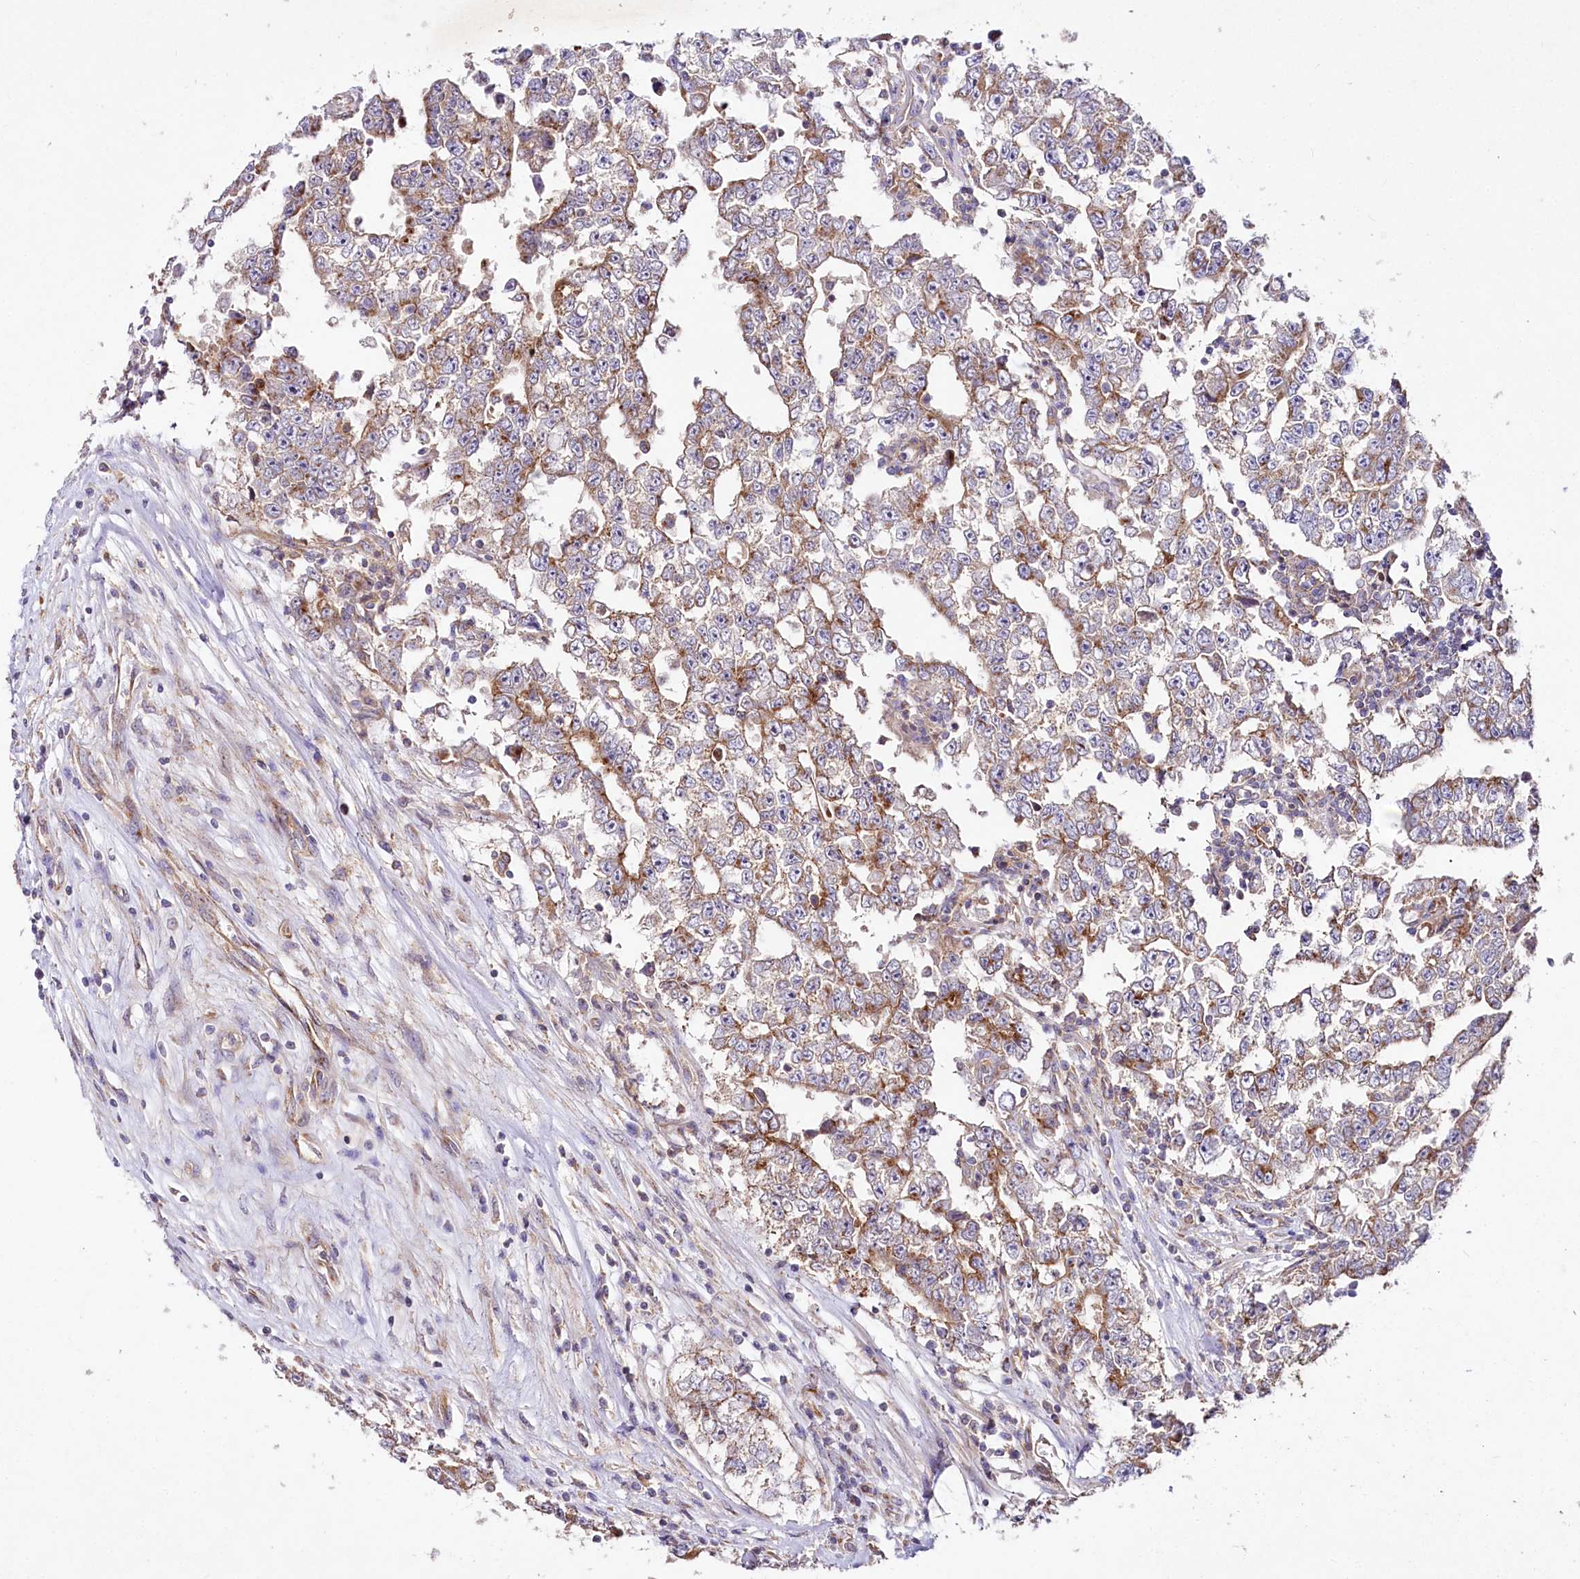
{"staining": {"intensity": "moderate", "quantity": "25%-75%", "location": "cytoplasmic/membranous"}, "tissue": "testis cancer", "cell_type": "Tumor cells", "image_type": "cancer", "snomed": [{"axis": "morphology", "description": "Carcinoma, Embryonal, NOS"}, {"axis": "topography", "description": "Testis"}], "caption": "High-magnification brightfield microscopy of testis embryonal carcinoma stained with DAB (3,3'-diaminobenzidine) (brown) and counterstained with hematoxylin (blue). tumor cells exhibit moderate cytoplasmic/membranous positivity is seen in approximately25%-75% of cells.", "gene": "STX6", "patient": {"sex": "male", "age": 25}}